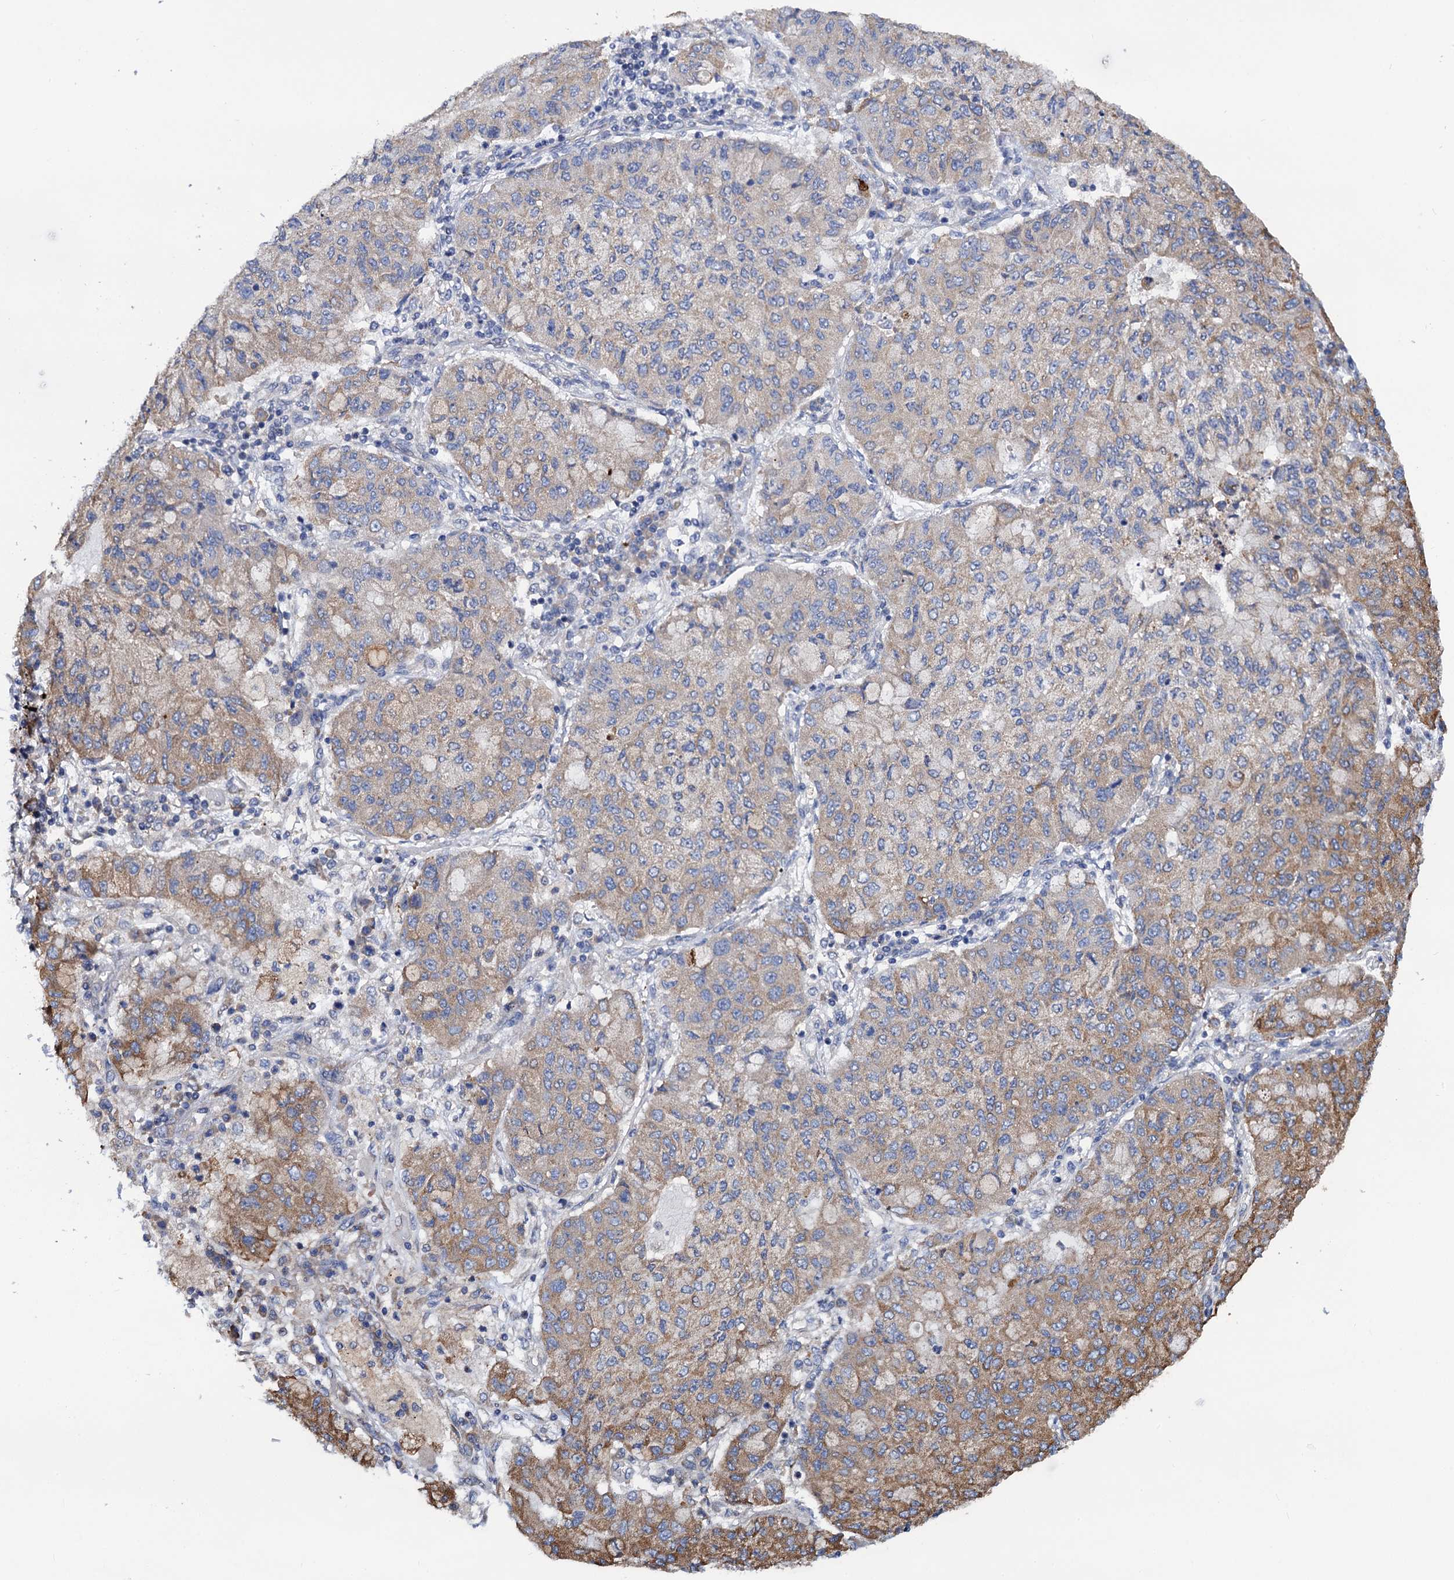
{"staining": {"intensity": "moderate", "quantity": "<25%", "location": "cytoplasmic/membranous"}, "tissue": "lung cancer", "cell_type": "Tumor cells", "image_type": "cancer", "snomed": [{"axis": "morphology", "description": "Squamous cell carcinoma, NOS"}, {"axis": "topography", "description": "Lung"}], "caption": "This image exhibits IHC staining of human lung cancer, with low moderate cytoplasmic/membranous expression in about <25% of tumor cells.", "gene": "PGLS", "patient": {"sex": "male", "age": 74}}